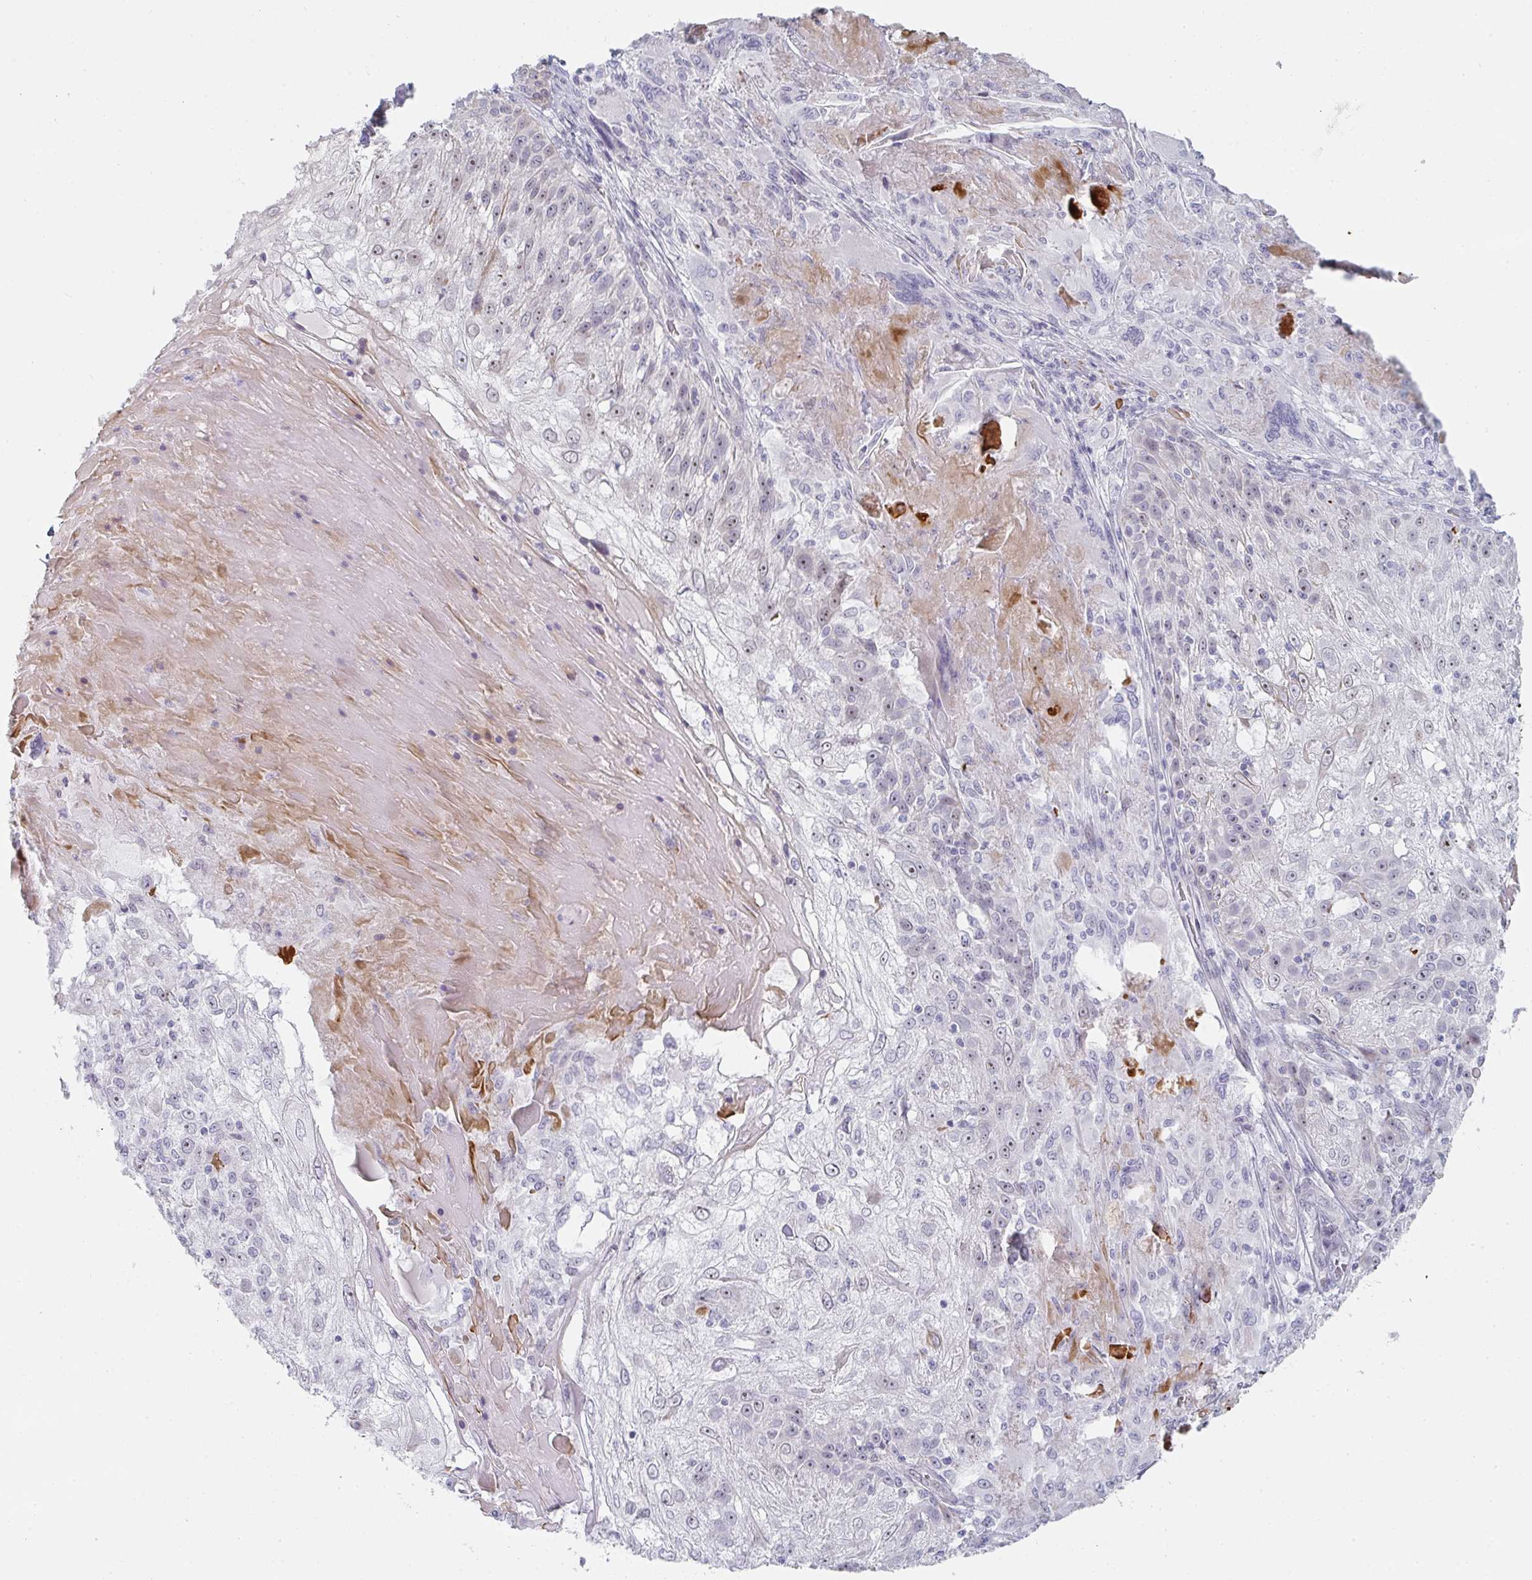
{"staining": {"intensity": "weak", "quantity": "<25%", "location": "nuclear"}, "tissue": "skin cancer", "cell_type": "Tumor cells", "image_type": "cancer", "snomed": [{"axis": "morphology", "description": "Normal tissue, NOS"}, {"axis": "morphology", "description": "Squamous cell carcinoma, NOS"}, {"axis": "topography", "description": "Skin"}], "caption": "Immunohistochemical staining of human squamous cell carcinoma (skin) reveals no significant staining in tumor cells.", "gene": "POU2AF2", "patient": {"sex": "female", "age": 83}}